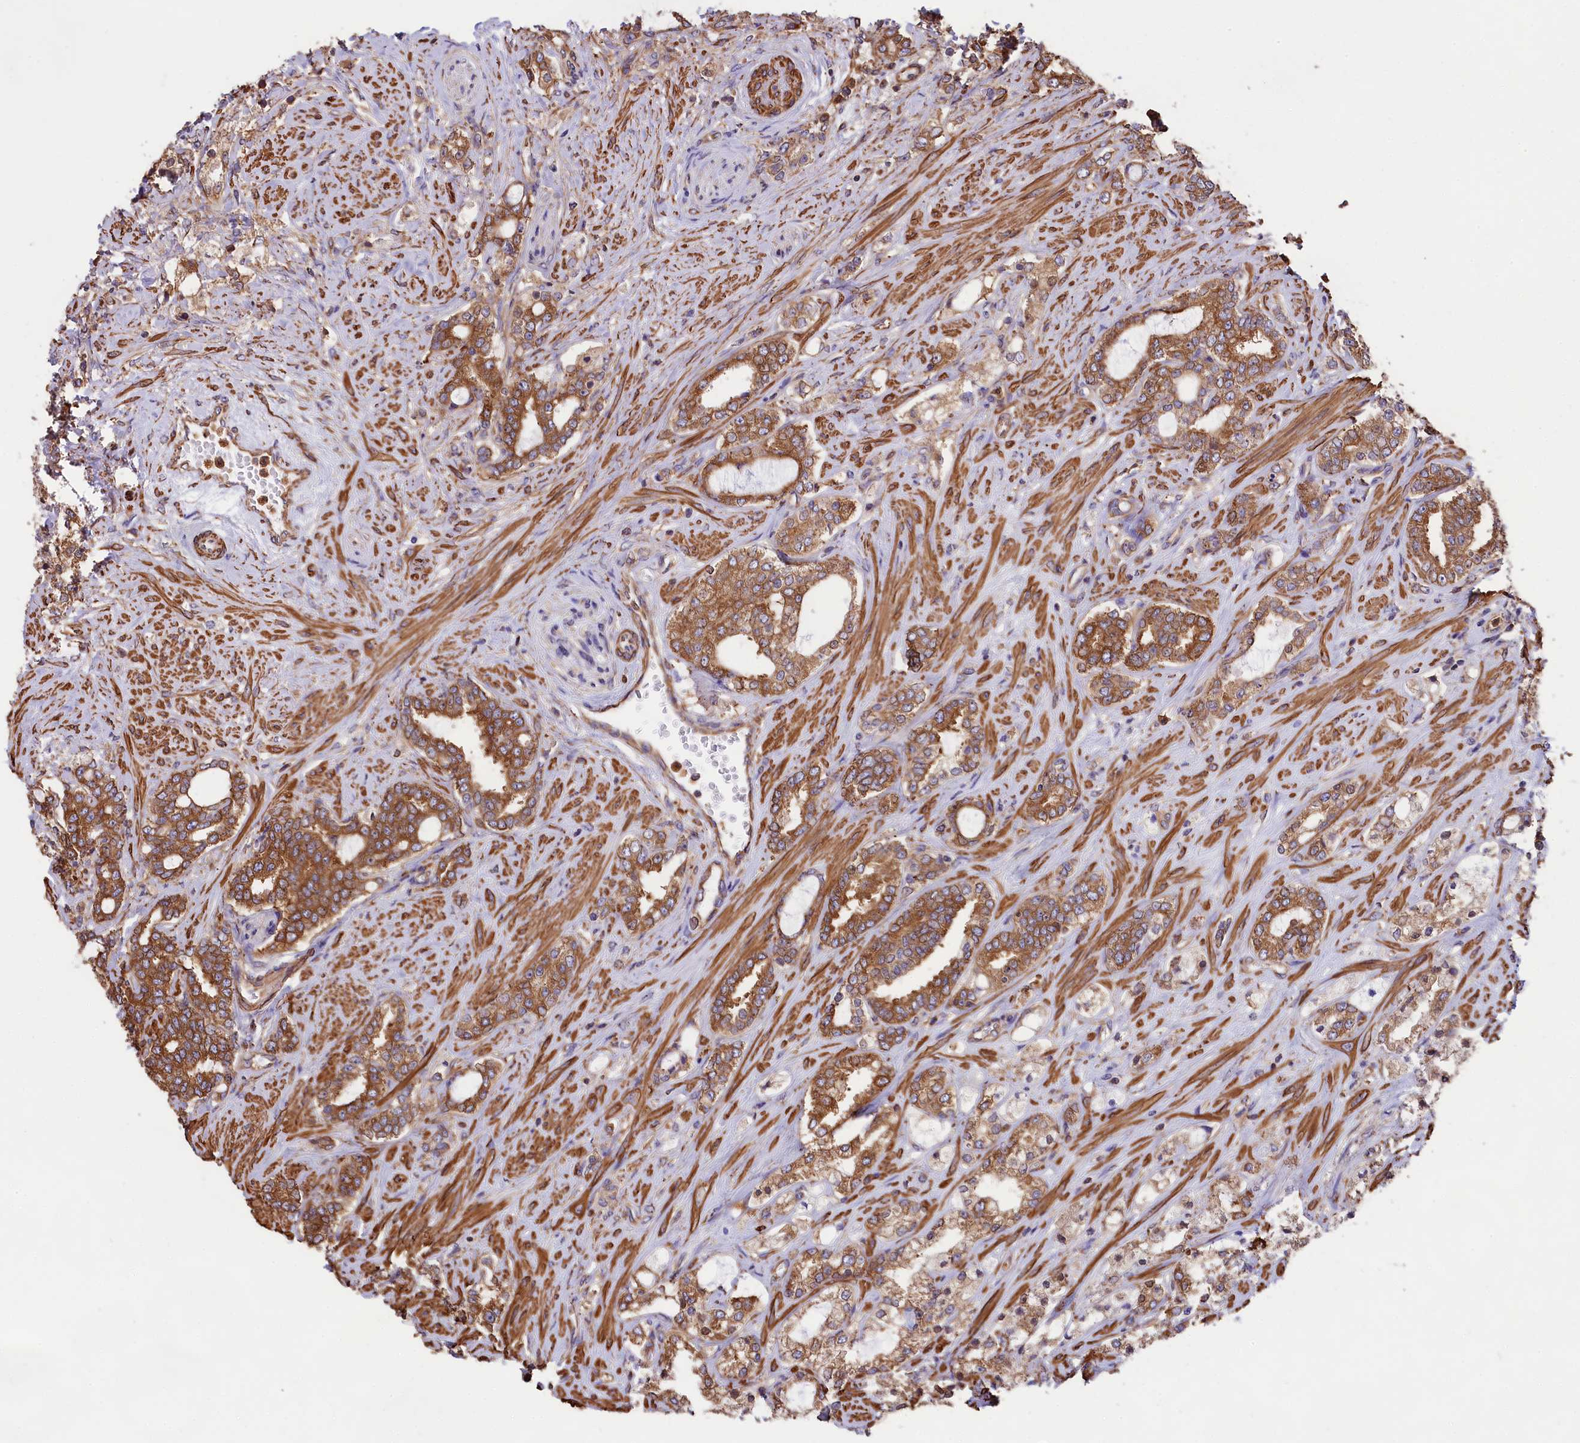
{"staining": {"intensity": "strong", "quantity": ">75%", "location": "cytoplasmic/membranous"}, "tissue": "prostate cancer", "cell_type": "Tumor cells", "image_type": "cancer", "snomed": [{"axis": "morphology", "description": "Adenocarcinoma, High grade"}, {"axis": "topography", "description": "Prostate"}], "caption": "This is an image of immunohistochemistry staining of prostate cancer (high-grade adenocarcinoma), which shows strong staining in the cytoplasmic/membranous of tumor cells.", "gene": "GYS1", "patient": {"sex": "male", "age": 64}}